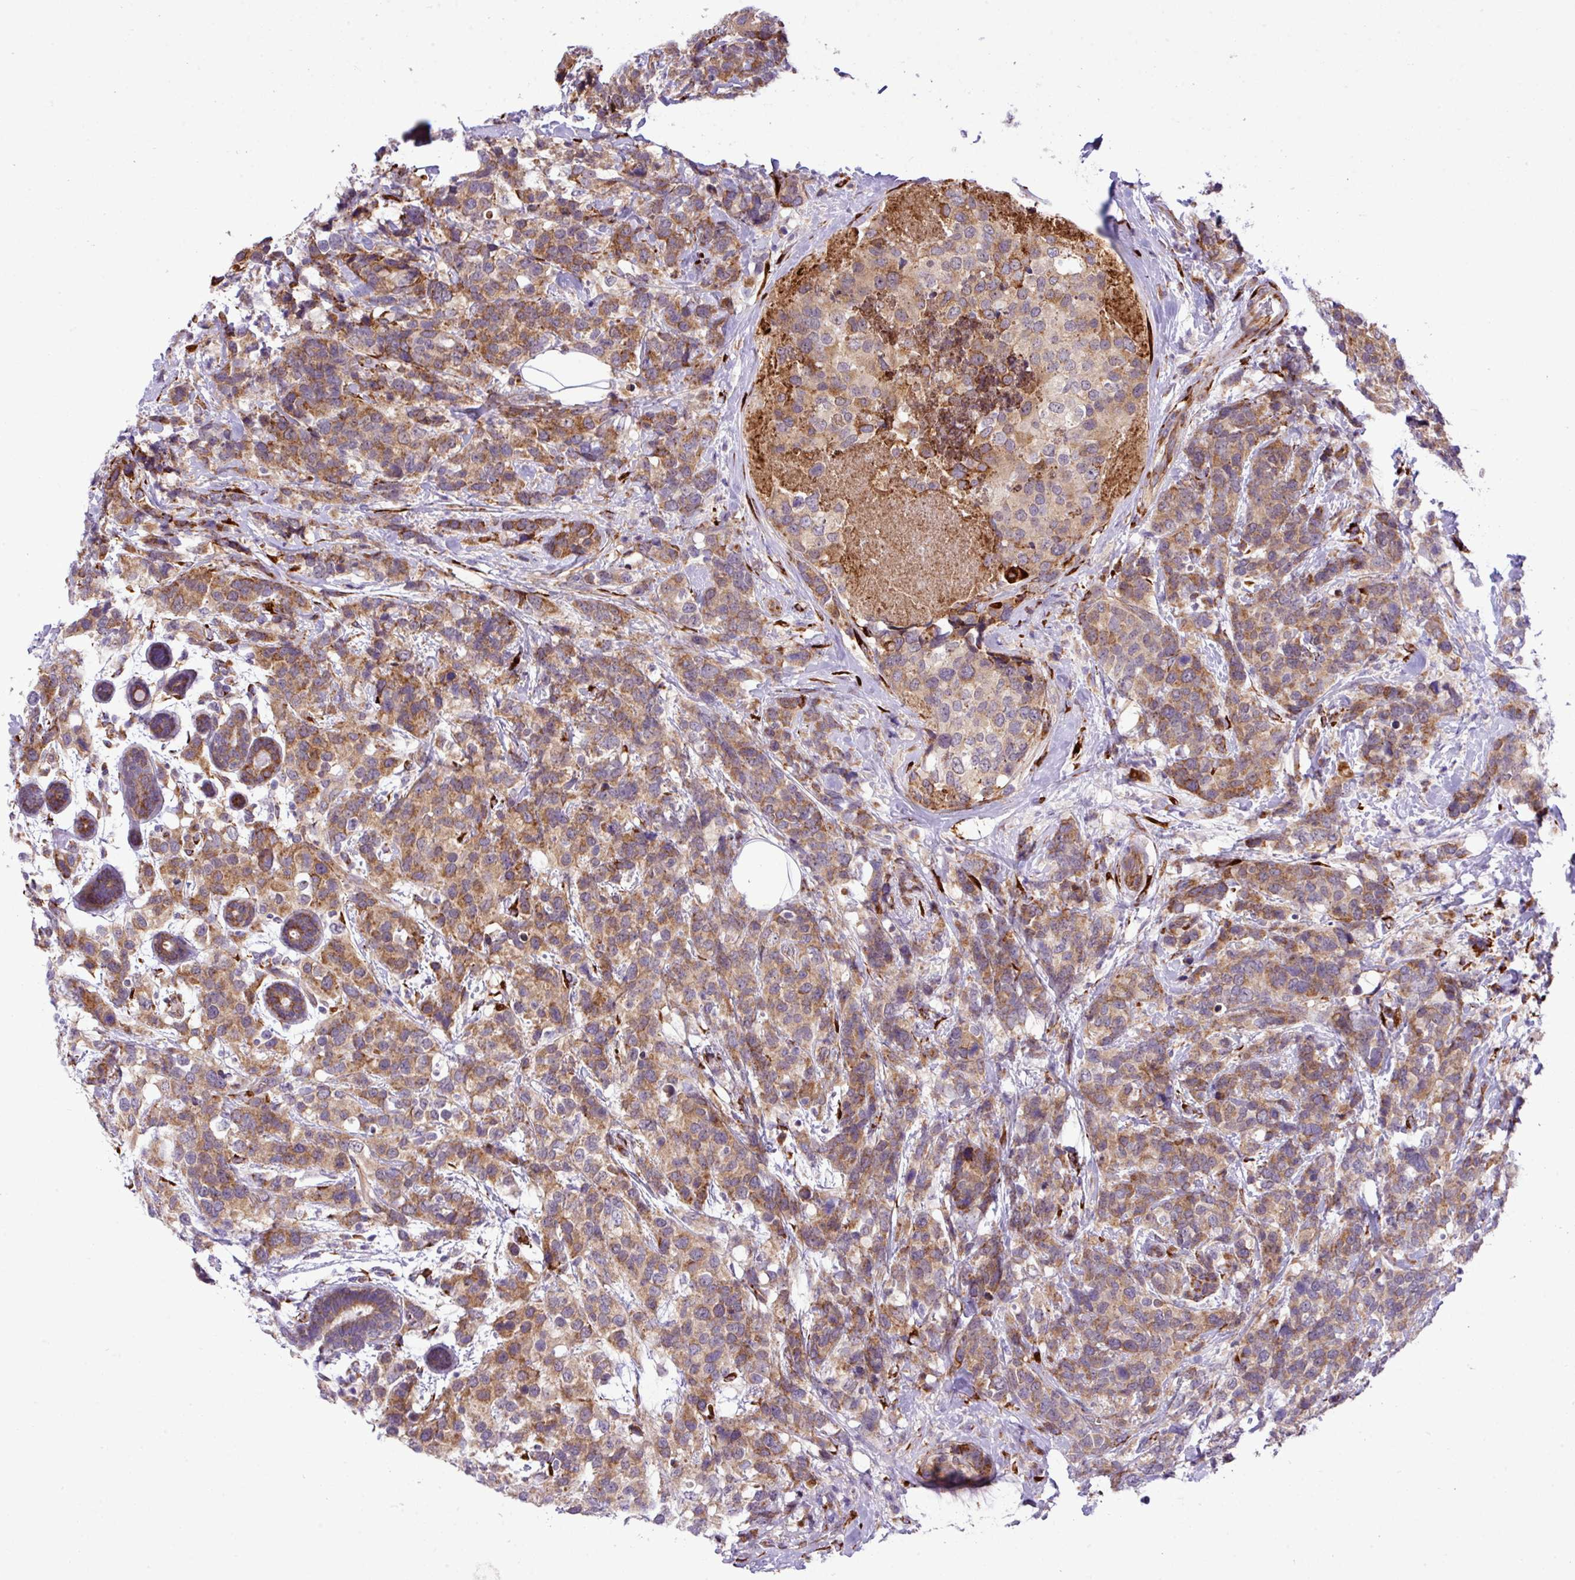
{"staining": {"intensity": "moderate", "quantity": ">75%", "location": "cytoplasmic/membranous"}, "tissue": "breast cancer", "cell_type": "Tumor cells", "image_type": "cancer", "snomed": [{"axis": "morphology", "description": "Lobular carcinoma"}, {"axis": "topography", "description": "Breast"}], "caption": "Tumor cells display medium levels of moderate cytoplasmic/membranous expression in about >75% of cells in human breast cancer (lobular carcinoma).", "gene": "CFAP97", "patient": {"sex": "female", "age": 59}}